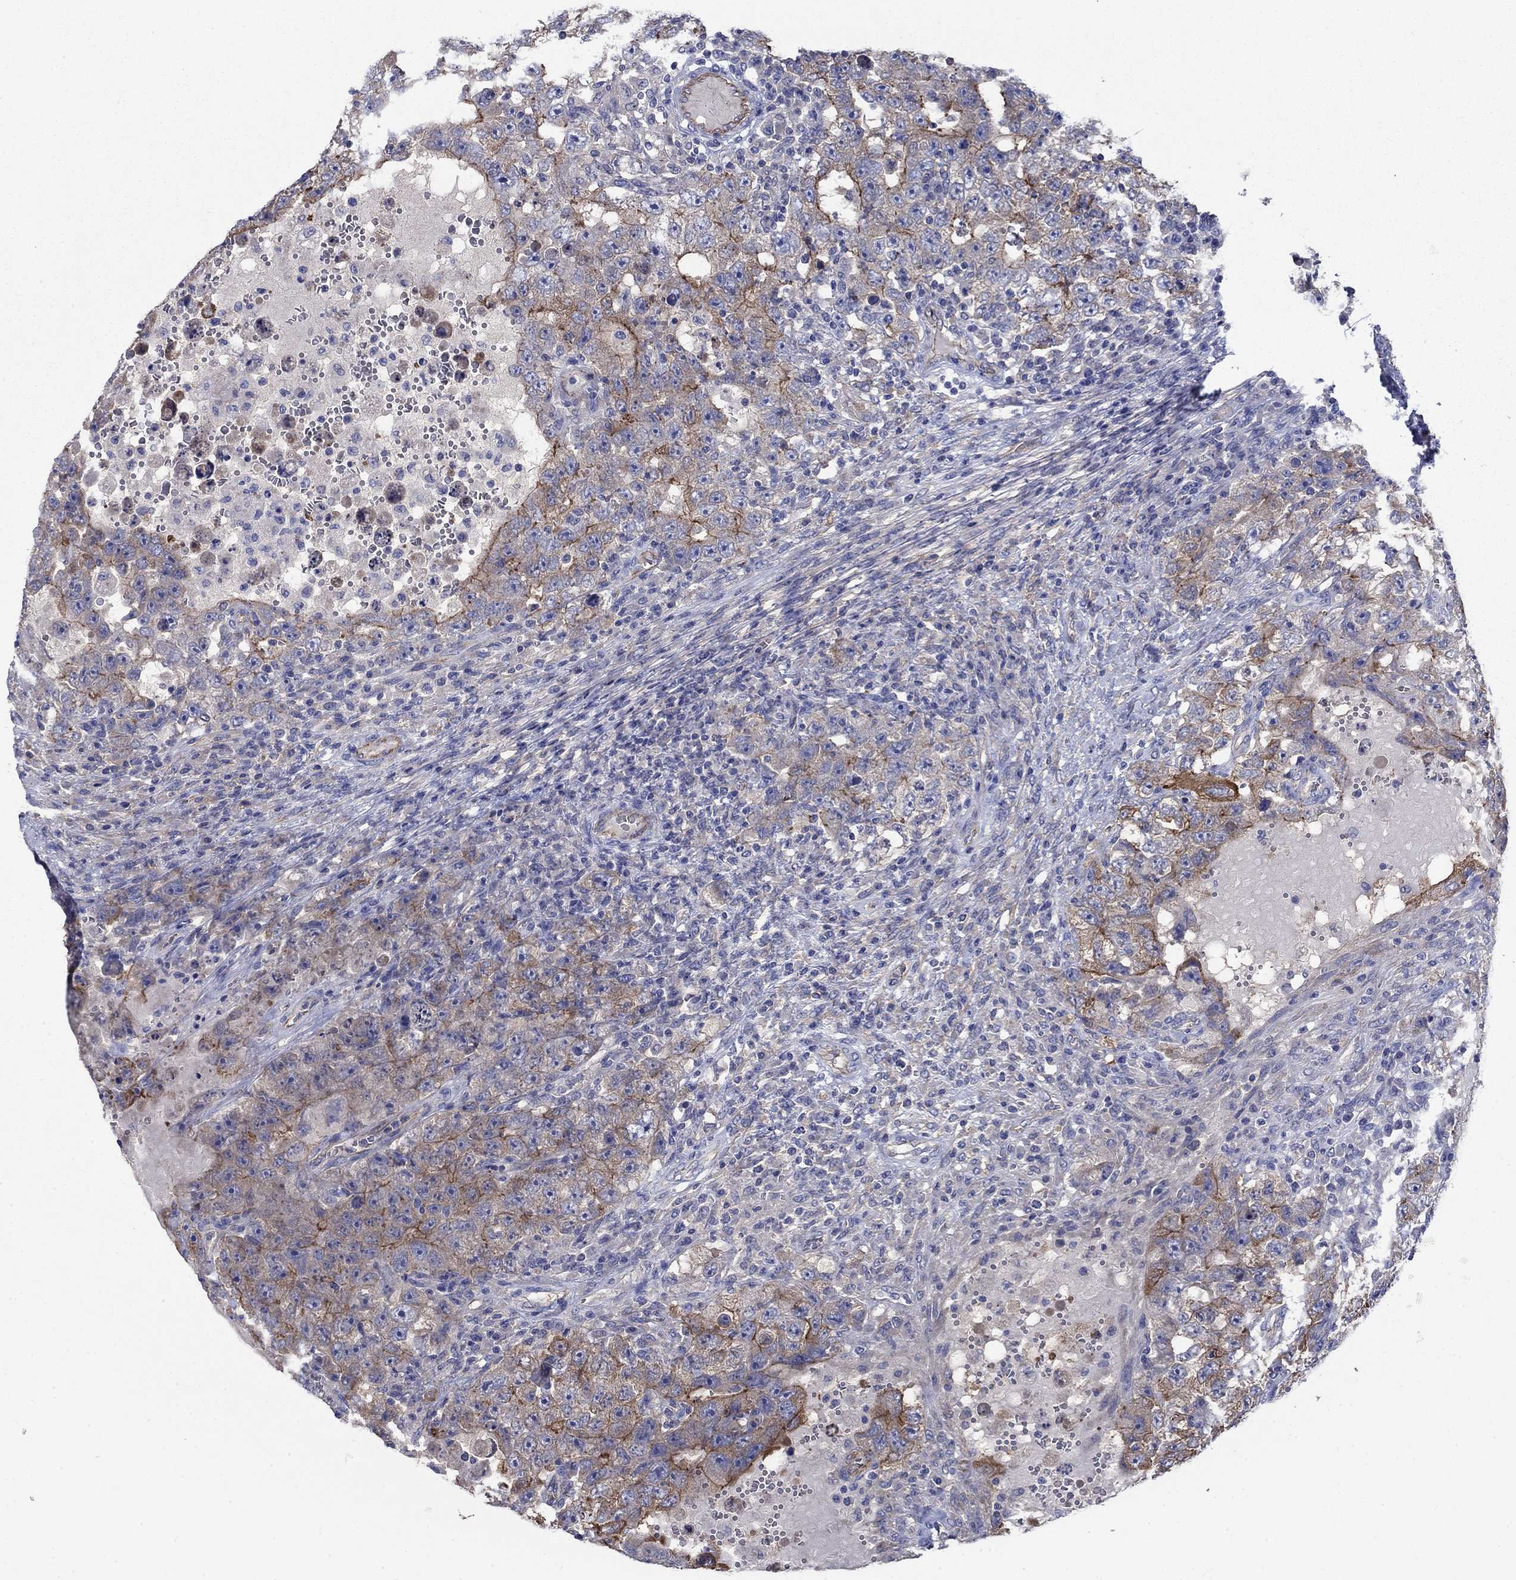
{"staining": {"intensity": "moderate", "quantity": "25%-75%", "location": "cytoplasmic/membranous"}, "tissue": "testis cancer", "cell_type": "Tumor cells", "image_type": "cancer", "snomed": [{"axis": "morphology", "description": "Carcinoma, Embryonal, NOS"}, {"axis": "topography", "description": "Testis"}], "caption": "Testis cancer (embryonal carcinoma) tissue demonstrates moderate cytoplasmic/membranous positivity in approximately 25%-75% of tumor cells, visualized by immunohistochemistry.", "gene": "FLNC", "patient": {"sex": "male", "age": 26}}